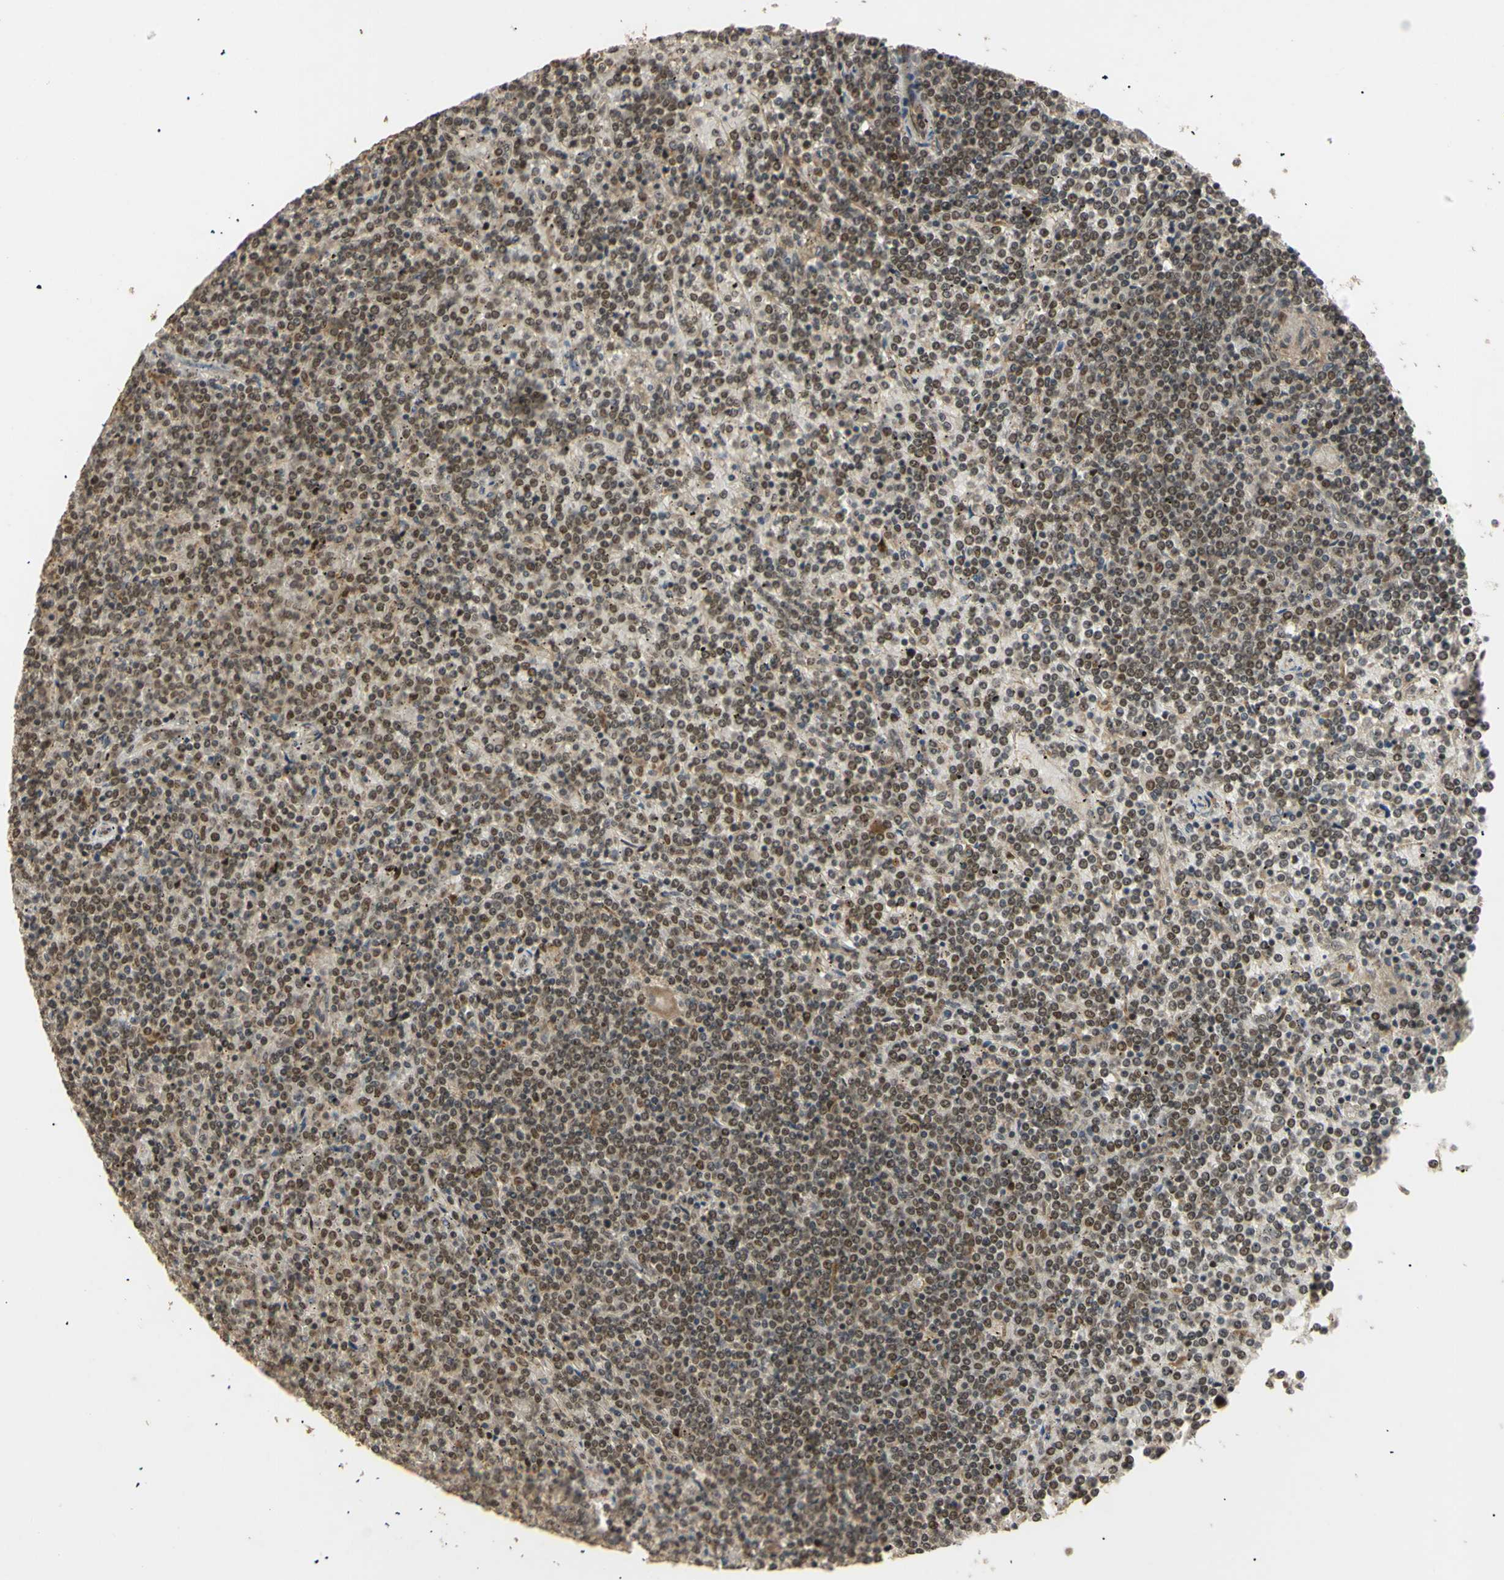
{"staining": {"intensity": "weak", "quantity": ">75%", "location": "nuclear"}, "tissue": "lymphoma", "cell_type": "Tumor cells", "image_type": "cancer", "snomed": [{"axis": "morphology", "description": "Malignant lymphoma, non-Hodgkin's type, Low grade"}, {"axis": "topography", "description": "Spleen"}], "caption": "Lymphoma stained with a brown dye shows weak nuclear positive staining in about >75% of tumor cells.", "gene": "GTF2E2", "patient": {"sex": "female", "age": 19}}